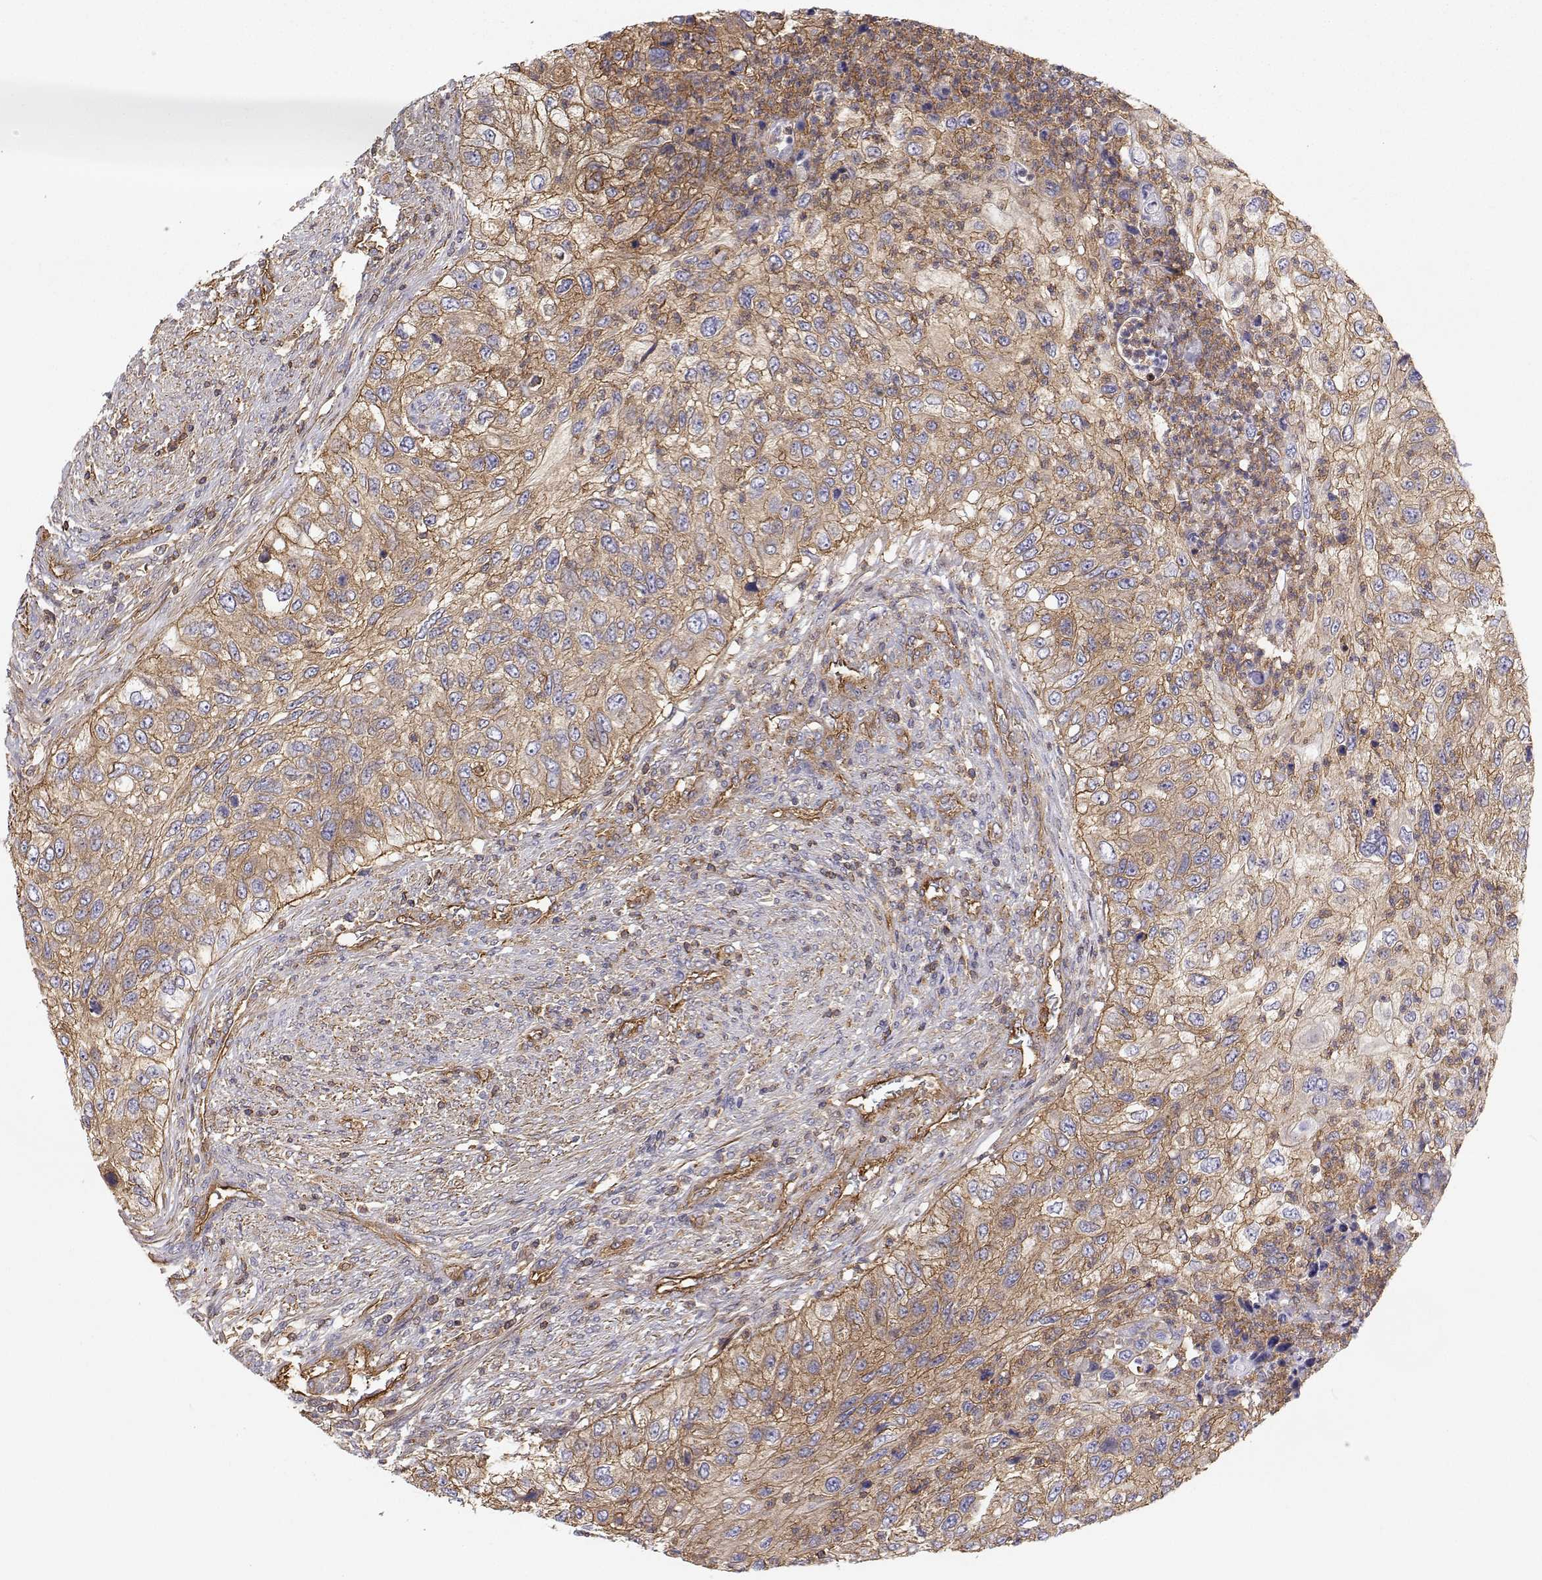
{"staining": {"intensity": "moderate", "quantity": ">75%", "location": "cytoplasmic/membranous"}, "tissue": "urothelial cancer", "cell_type": "Tumor cells", "image_type": "cancer", "snomed": [{"axis": "morphology", "description": "Urothelial carcinoma, High grade"}, {"axis": "topography", "description": "Urinary bladder"}], "caption": "About >75% of tumor cells in human urothelial cancer display moderate cytoplasmic/membranous protein staining as visualized by brown immunohistochemical staining.", "gene": "MYH9", "patient": {"sex": "female", "age": 60}}